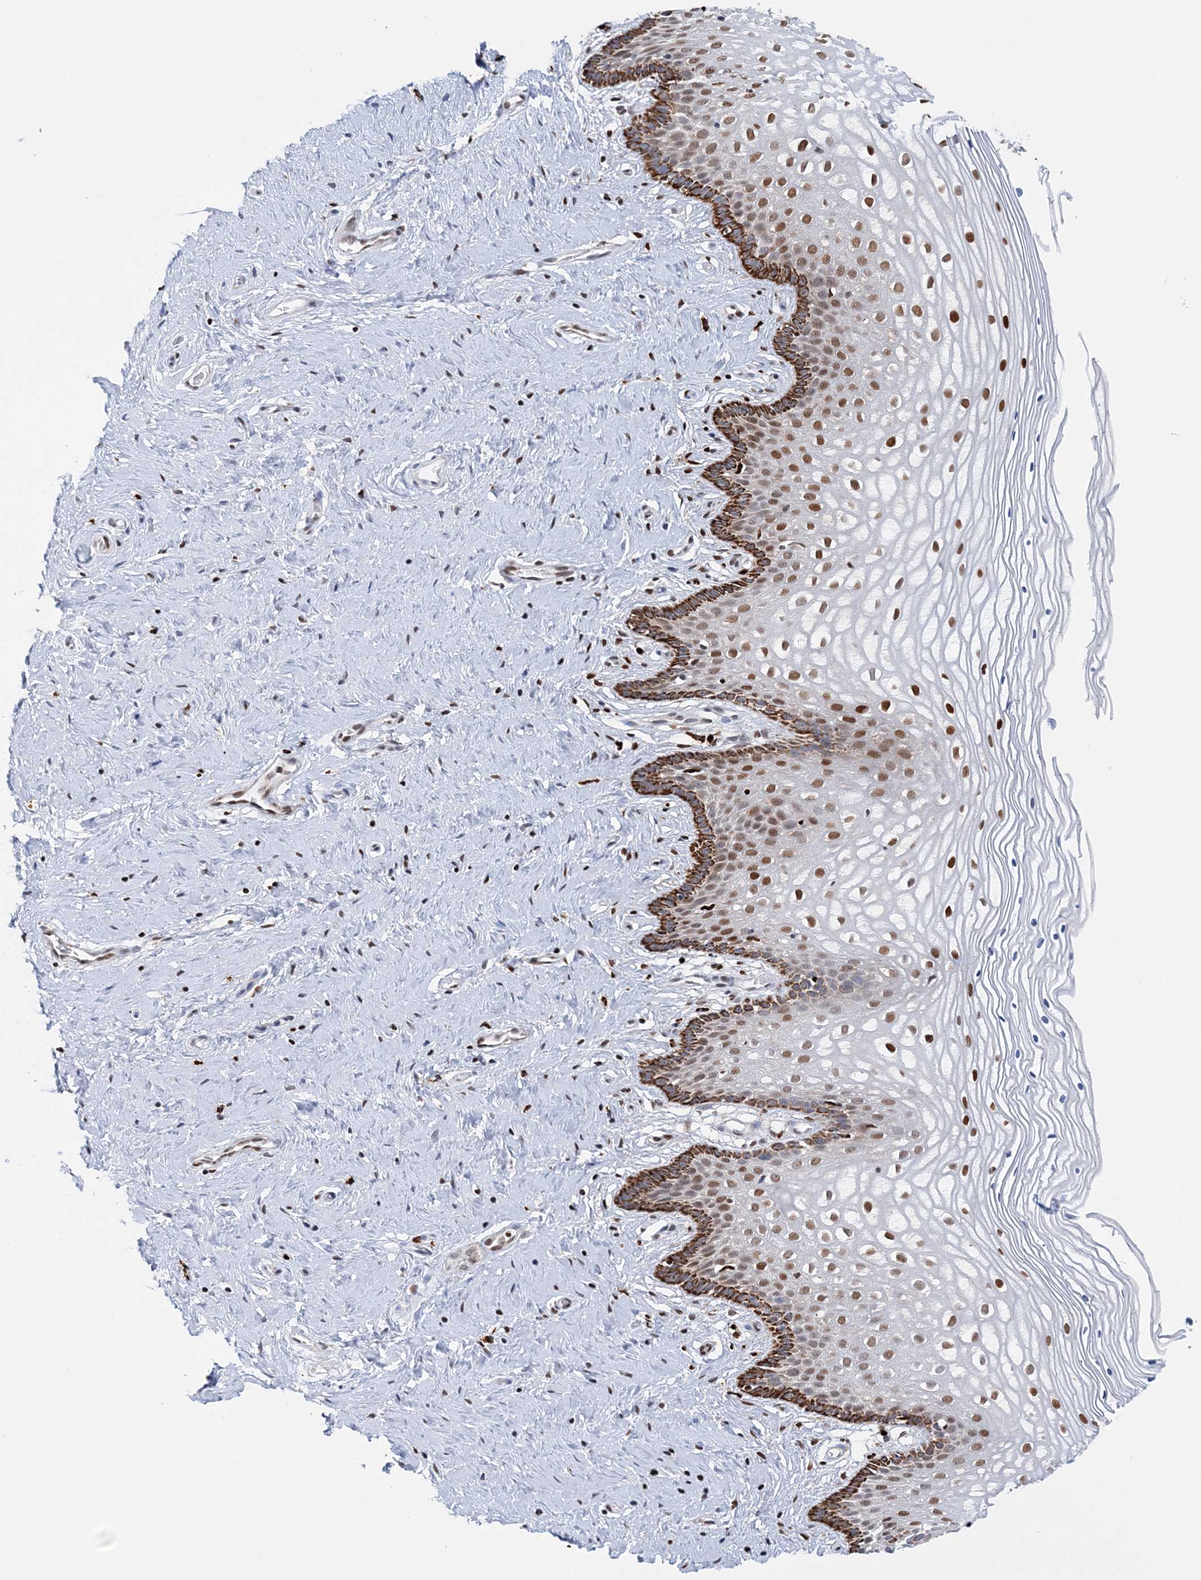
{"staining": {"intensity": "moderate", "quantity": "<25%", "location": "nuclear"}, "tissue": "cervix", "cell_type": "Glandular cells", "image_type": "normal", "snomed": [{"axis": "morphology", "description": "Normal tissue, NOS"}, {"axis": "topography", "description": "Cervix"}], "caption": "A micrograph of human cervix stained for a protein exhibits moderate nuclear brown staining in glandular cells.", "gene": "NIT2", "patient": {"sex": "female", "age": 33}}